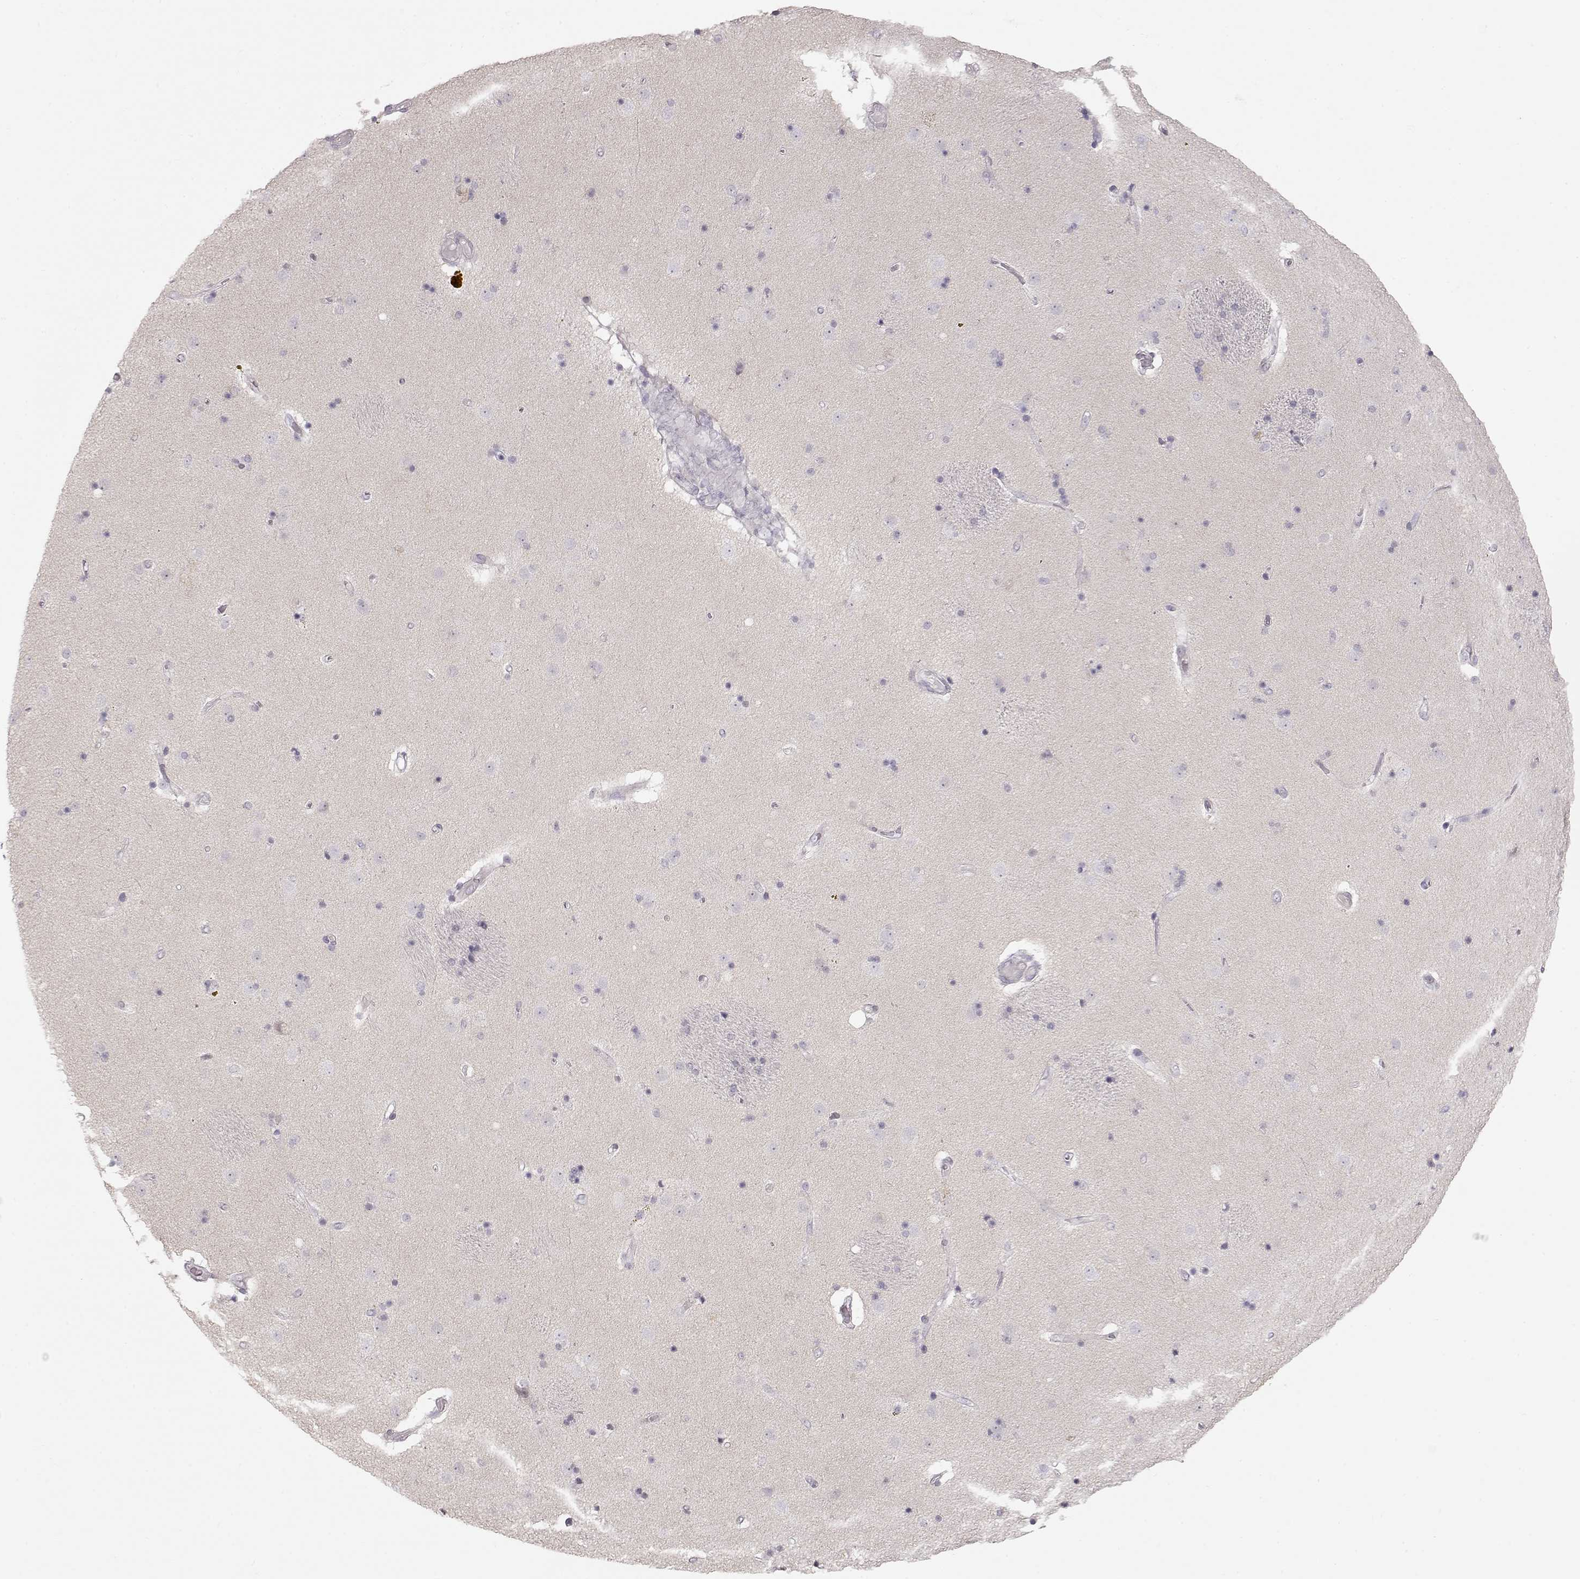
{"staining": {"intensity": "negative", "quantity": "none", "location": "none"}, "tissue": "caudate", "cell_type": "Glial cells", "image_type": "normal", "snomed": [{"axis": "morphology", "description": "Normal tissue, NOS"}, {"axis": "topography", "description": "Lateral ventricle wall"}], "caption": "Caudate stained for a protein using immunohistochemistry exhibits no expression glial cells.", "gene": "FAM205A", "patient": {"sex": "male", "age": 54}}